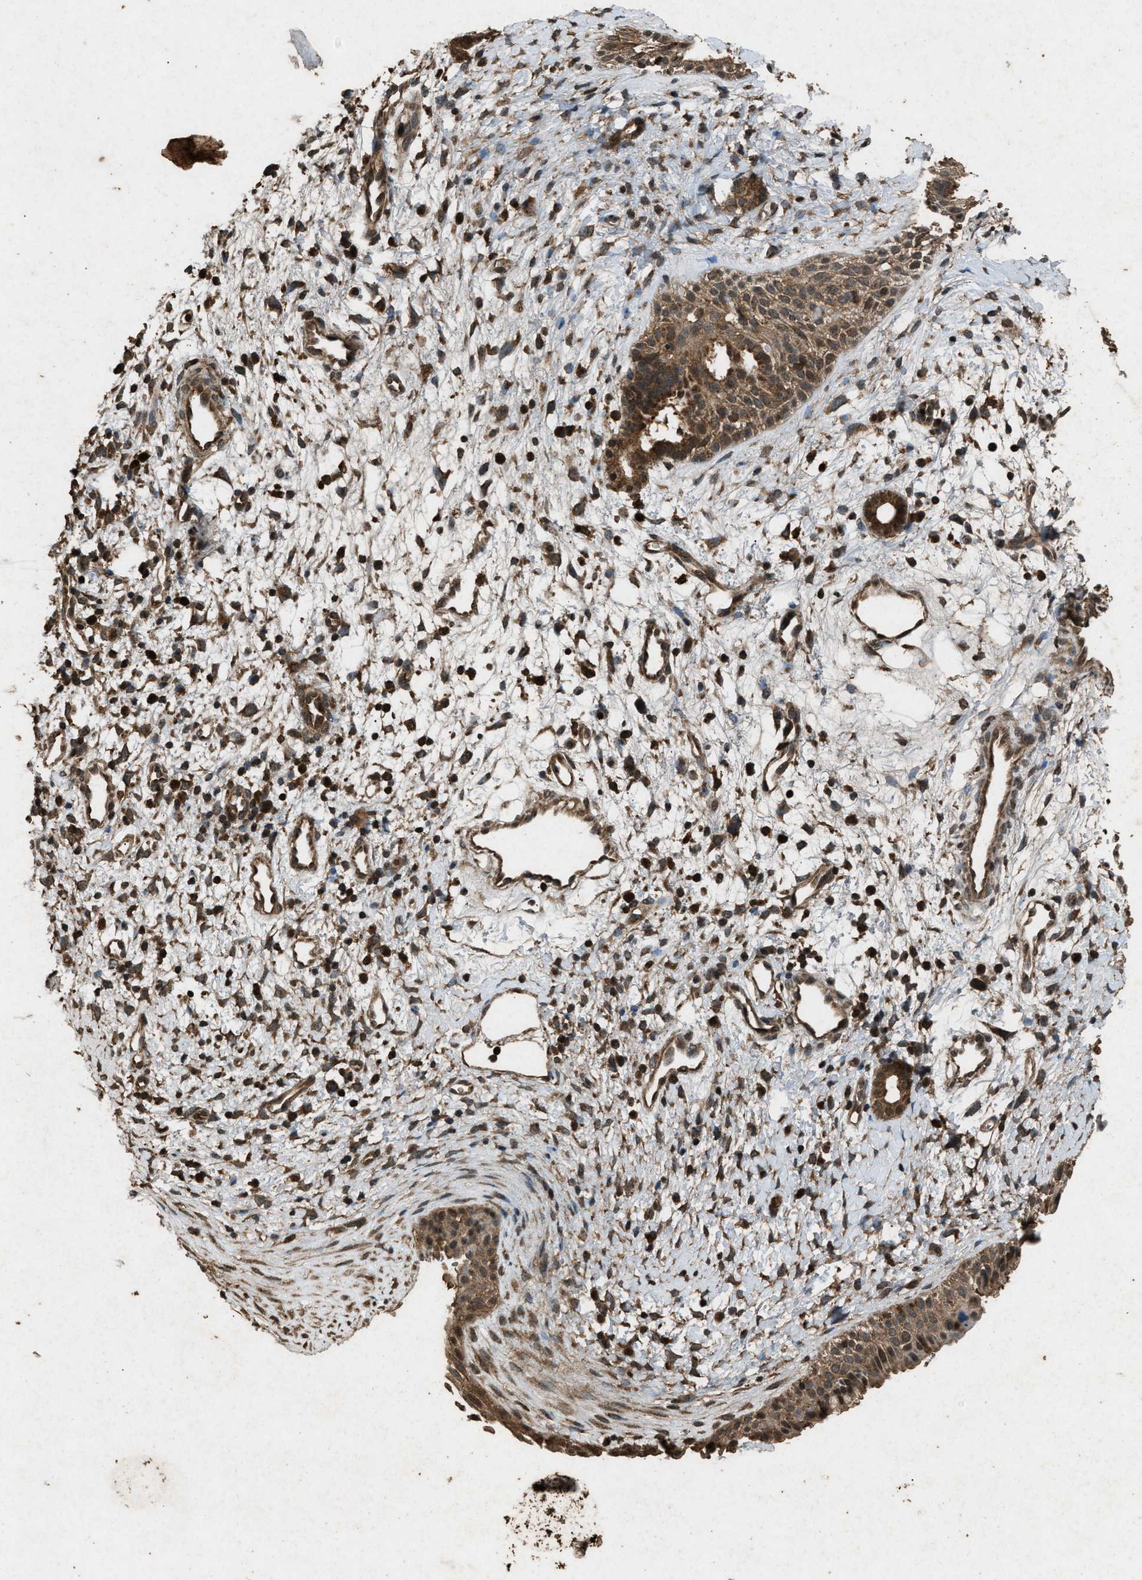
{"staining": {"intensity": "strong", "quantity": ">75%", "location": "cytoplasmic/membranous"}, "tissue": "nasopharynx", "cell_type": "Respiratory epithelial cells", "image_type": "normal", "snomed": [{"axis": "morphology", "description": "Normal tissue, NOS"}, {"axis": "topography", "description": "Nasopharynx"}], "caption": "This micrograph demonstrates IHC staining of unremarkable human nasopharynx, with high strong cytoplasmic/membranous expression in about >75% of respiratory epithelial cells.", "gene": "OAS1", "patient": {"sex": "male", "age": 22}}